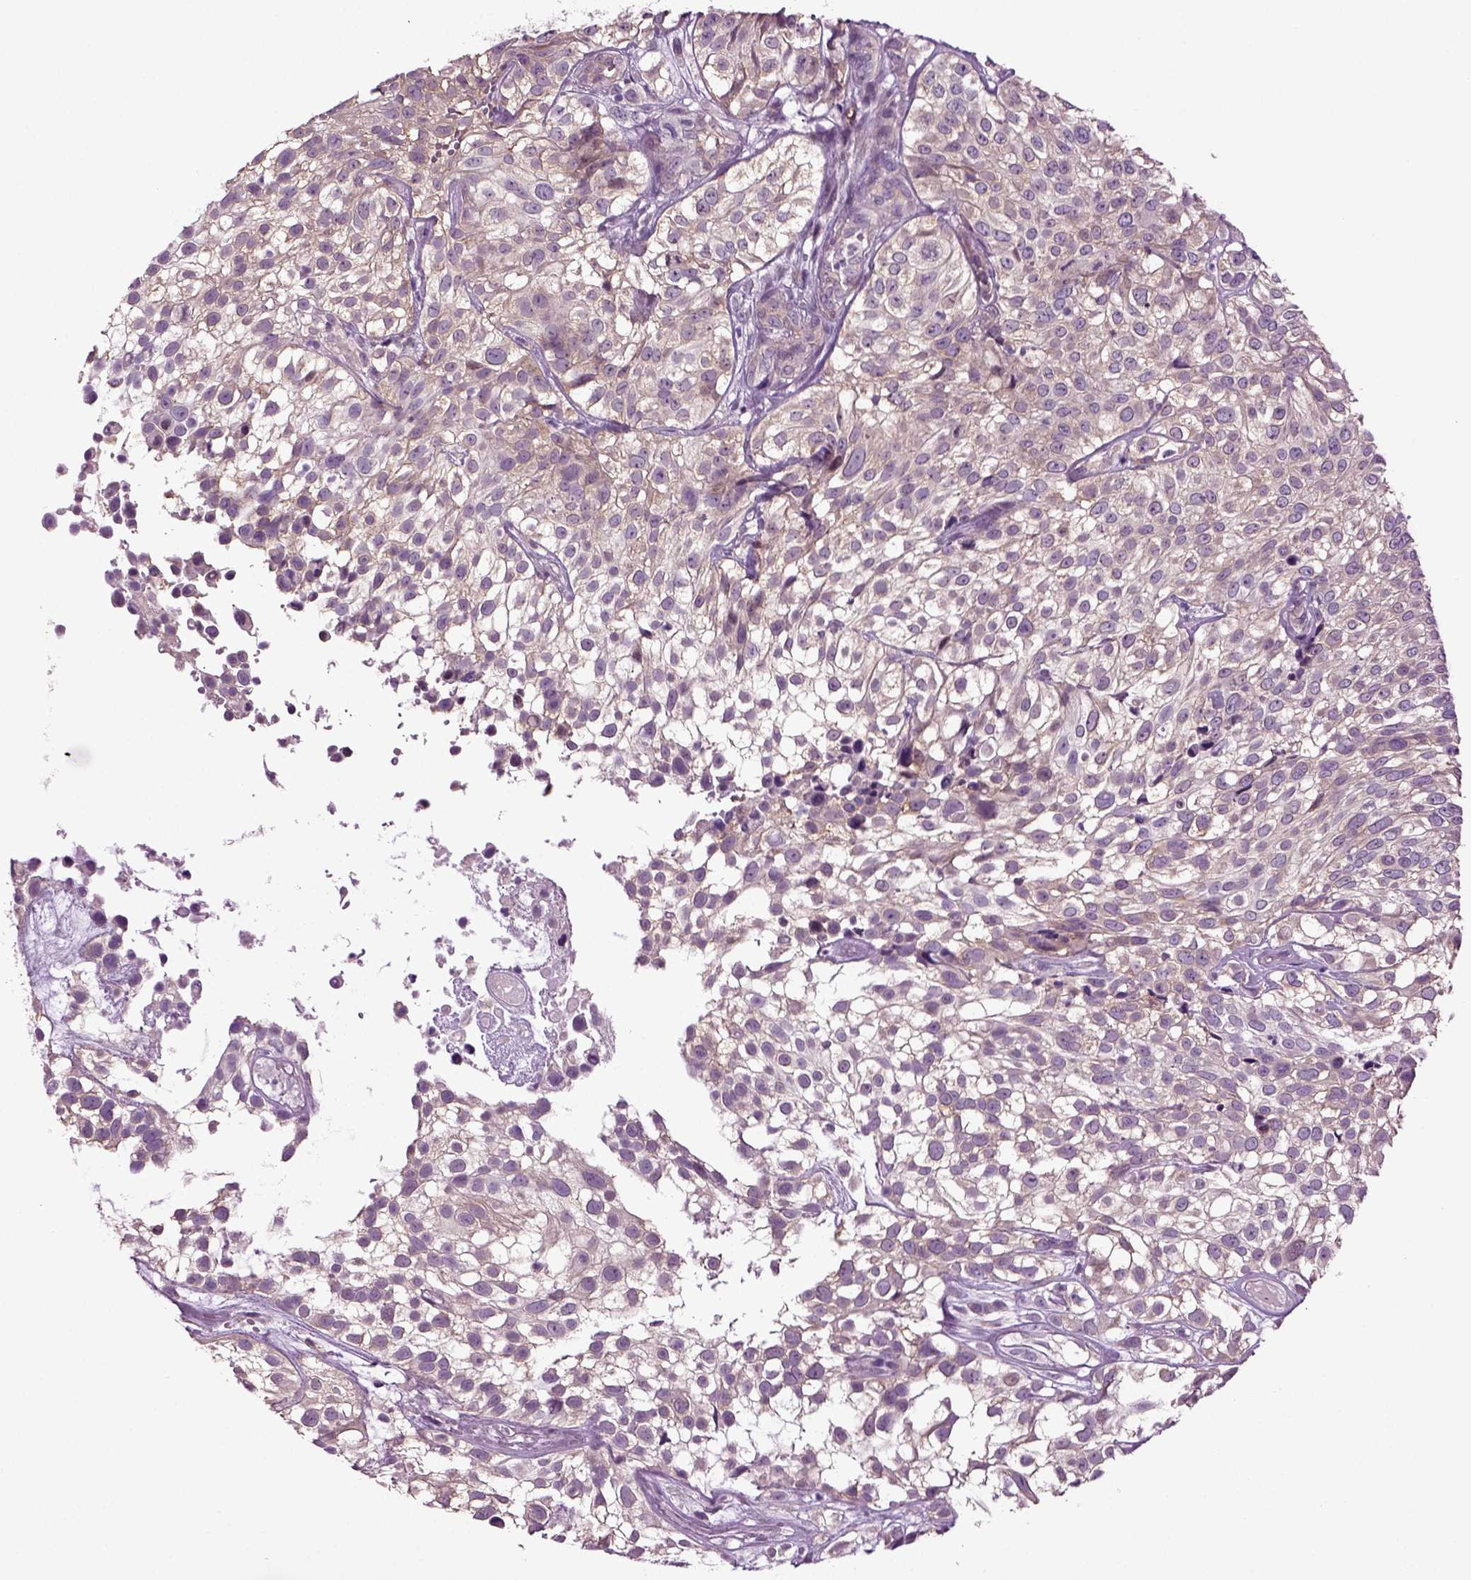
{"staining": {"intensity": "weak", "quantity": "25%-75%", "location": "cytoplasmic/membranous"}, "tissue": "urothelial cancer", "cell_type": "Tumor cells", "image_type": "cancer", "snomed": [{"axis": "morphology", "description": "Urothelial carcinoma, High grade"}, {"axis": "topography", "description": "Urinary bladder"}], "caption": "Tumor cells display low levels of weak cytoplasmic/membranous staining in approximately 25%-75% of cells in urothelial cancer.", "gene": "PLCH2", "patient": {"sex": "male", "age": 56}}